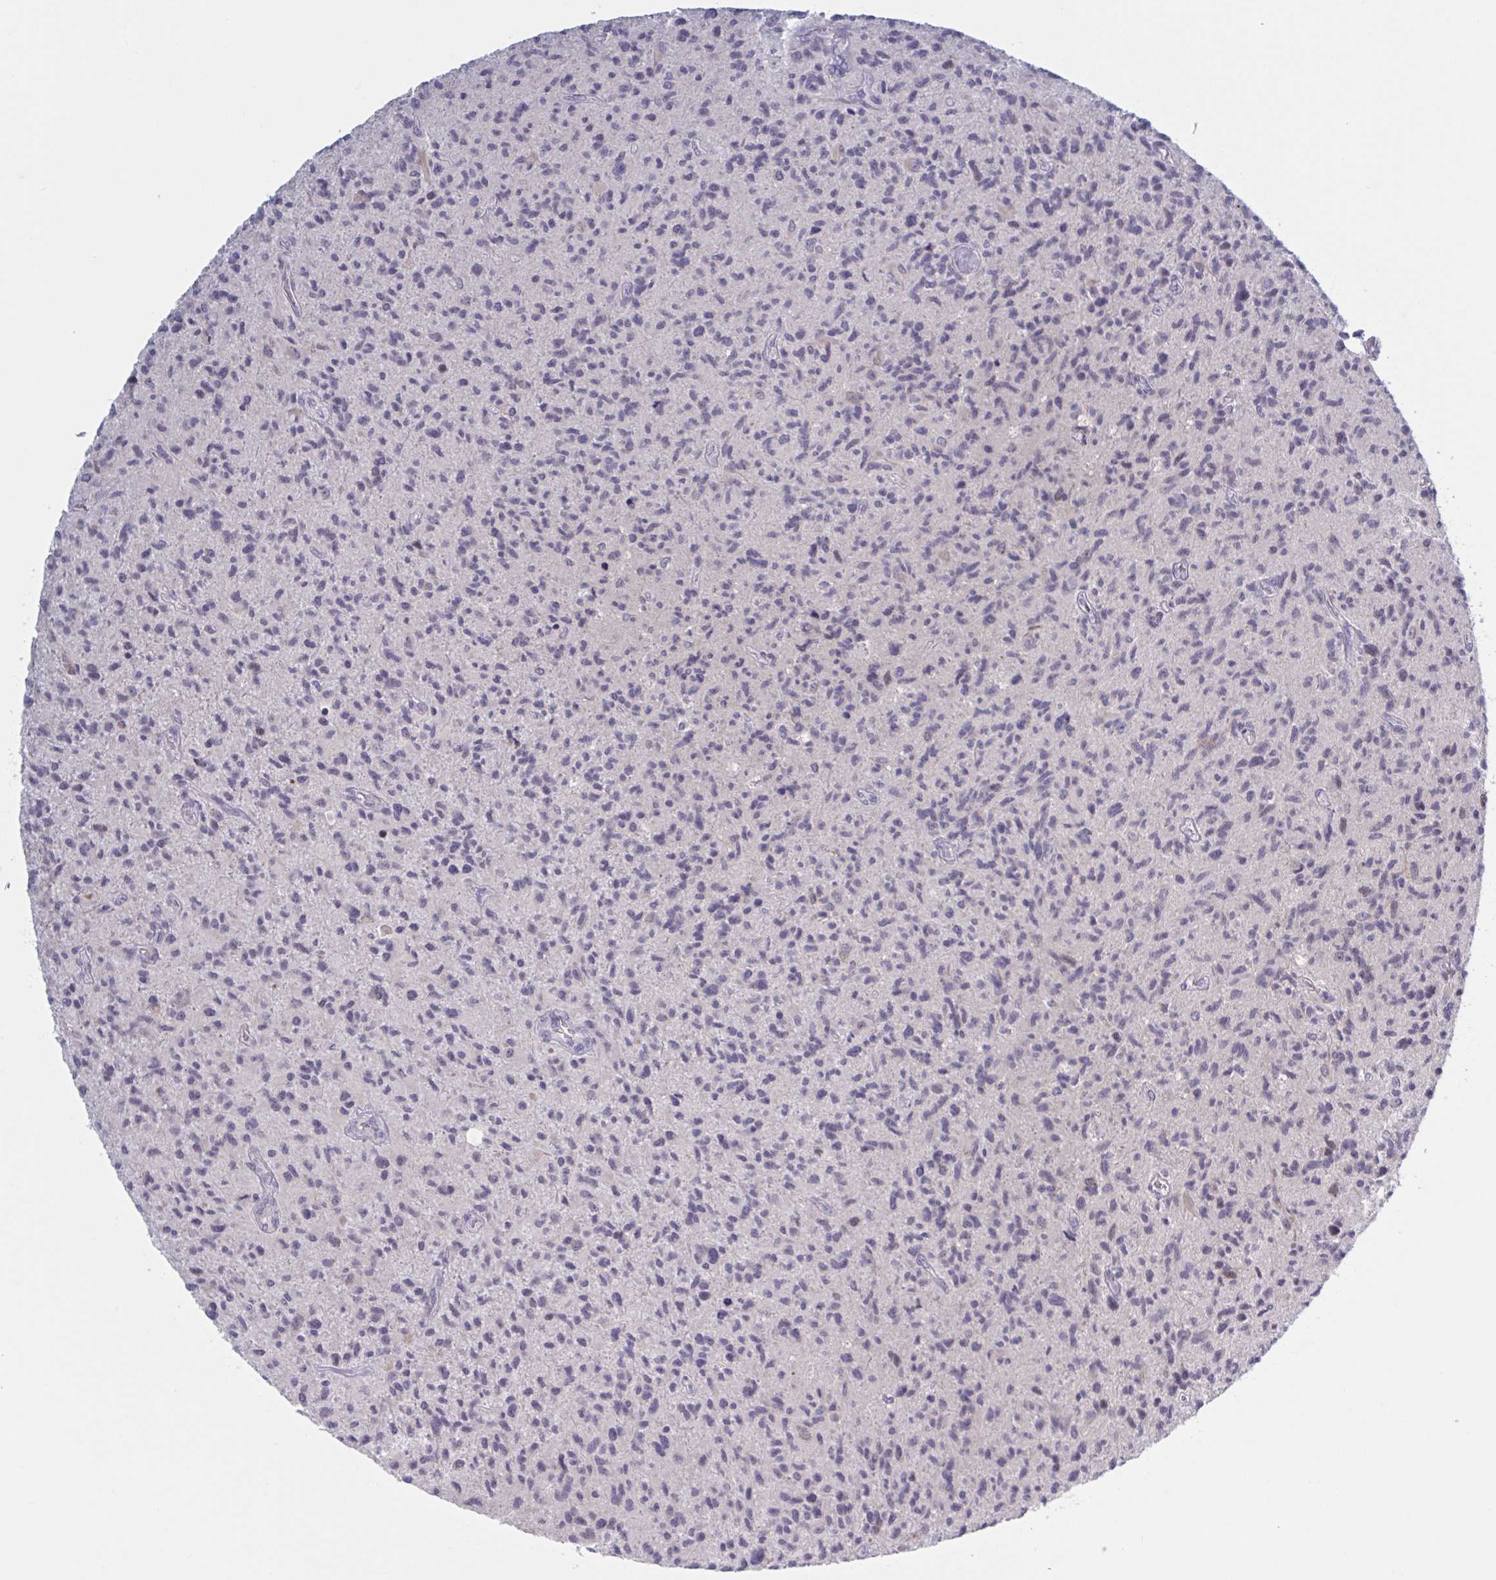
{"staining": {"intensity": "negative", "quantity": "none", "location": "none"}, "tissue": "glioma", "cell_type": "Tumor cells", "image_type": "cancer", "snomed": [{"axis": "morphology", "description": "Glioma, malignant, High grade"}, {"axis": "topography", "description": "Brain"}], "caption": "Tumor cells show no significant staining in malignant high-grade glioma.", "gene": "HSD11B2", "patient": {"sex": "female", "age": 70}}